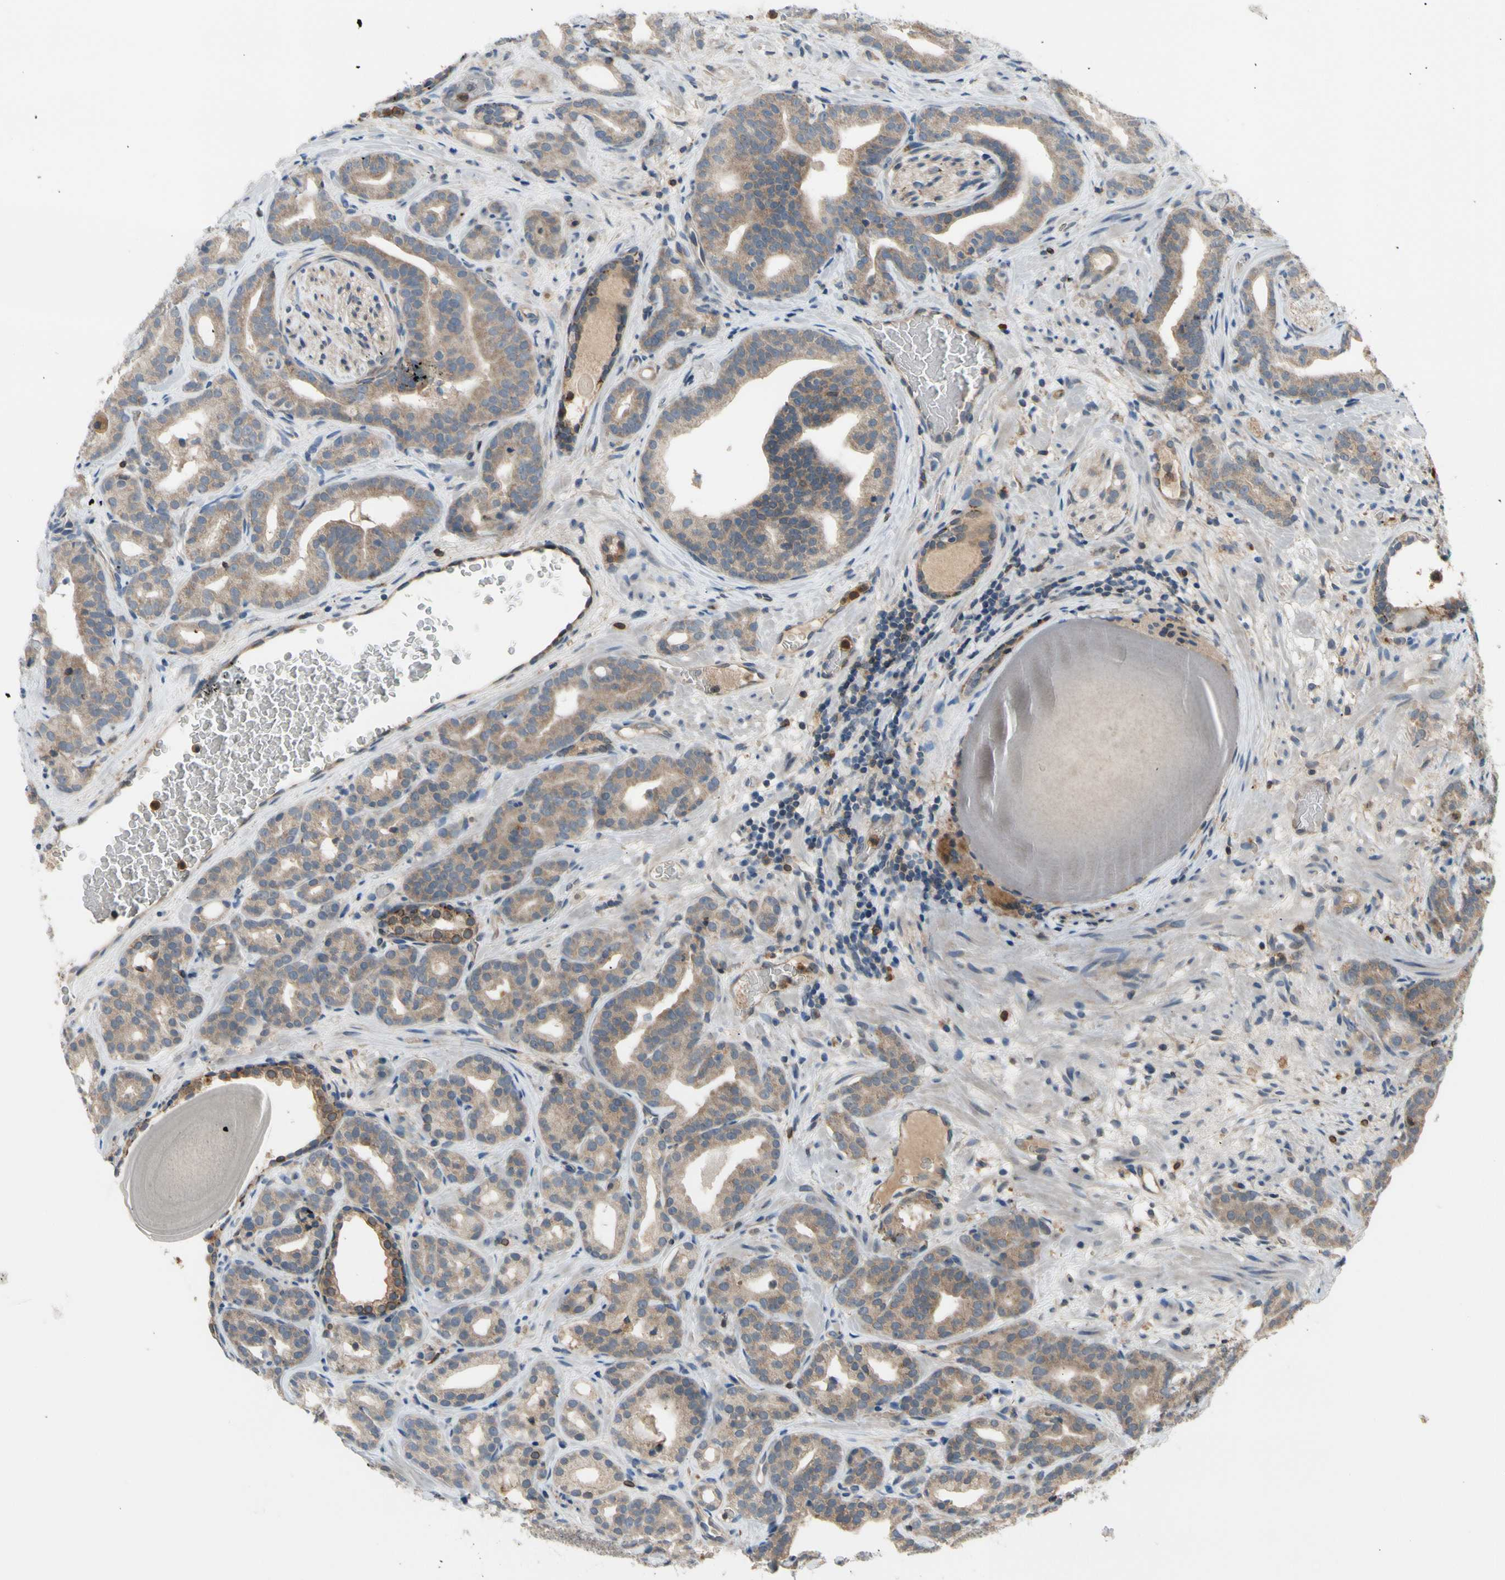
{"staining": {"intensity": "weak", "quantity": ">75%", "location": "cytoplasmic/membranous"}, "tissue": "prostate cancer", "cell_type": "Tumor cells", "image_type": "cancer", "snomed": [{"axis": "morphology", "description": "Adenocarcinoma, Low grade"}, {"axis": "topography", "description": "Prostate"}], "caption": "Protein expression analysis of human prostate cancer reveals weak cytoplasmic/membranous positivity in about >75% of tumor cells.", "gene": "GALNT5", "patient": {"sex": "male", "age": 63}}